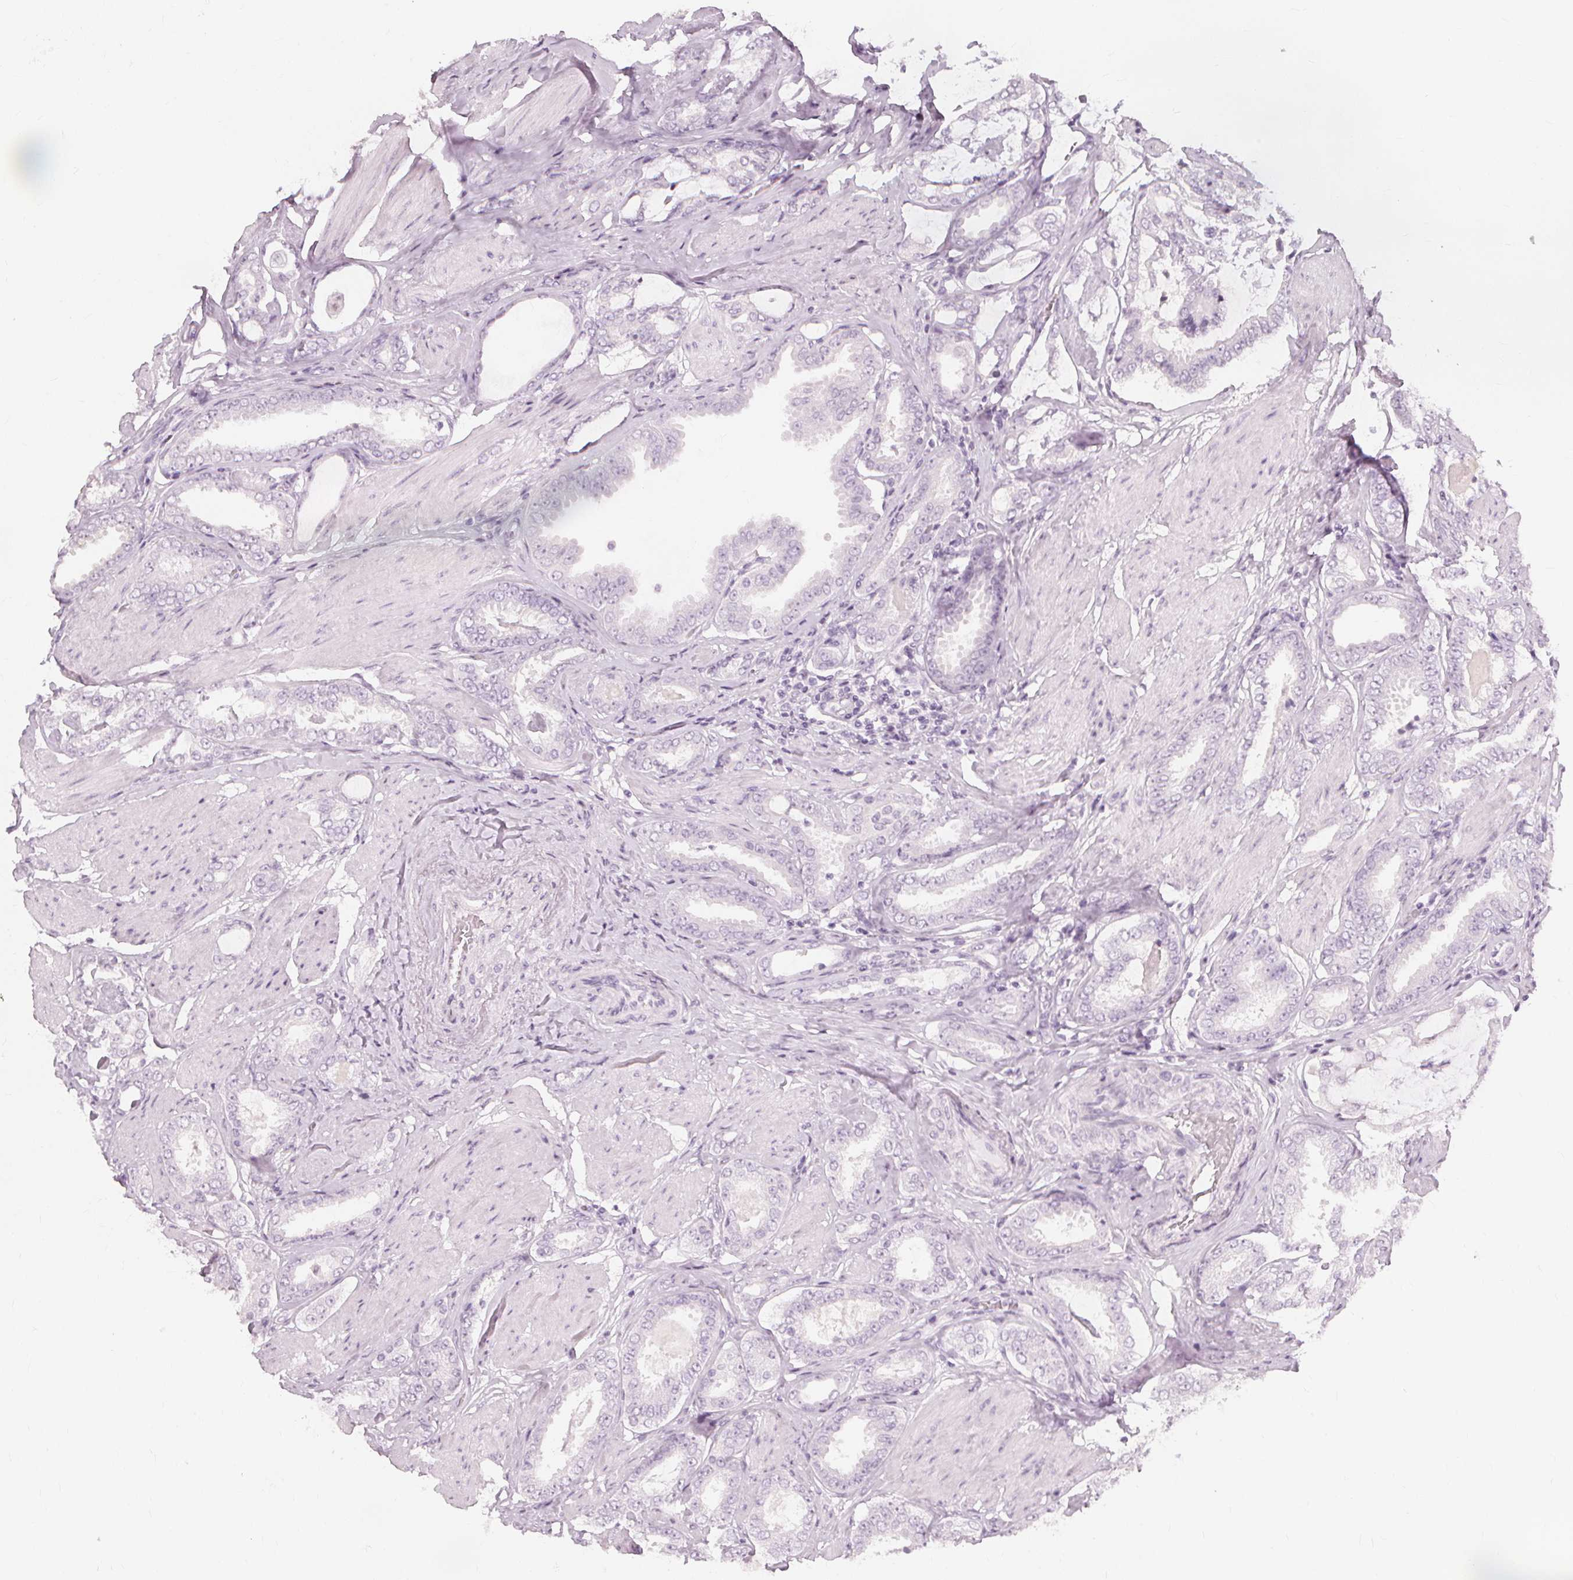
{"staining": {"intensity": "negative", "quantity": "none", "location": "none"}, "tissue": "prostate cancer", "cell_type": "Tumor cells", "image_type": "cancer", "snomed": [{"axis": "morphology", "description": "Adenocarcinoma, High grade"}, {"axis": "topography", "description": "Prostate"}], "caption": "A high-resolution photomicrograph shows immunohistochemistry staining of prostate high-grade adenocarcinoma, which exhibits no significant expression in tumor cells. (Stains: DAB (3,3'-diaminobenzidine) immunohistochemistry (IHC) with hematoxylin counter stain, Microscopy: brightfield microscopy at high magnification).", "gene": "MUC12", "patient": {"sex": "male", "age": 63}}